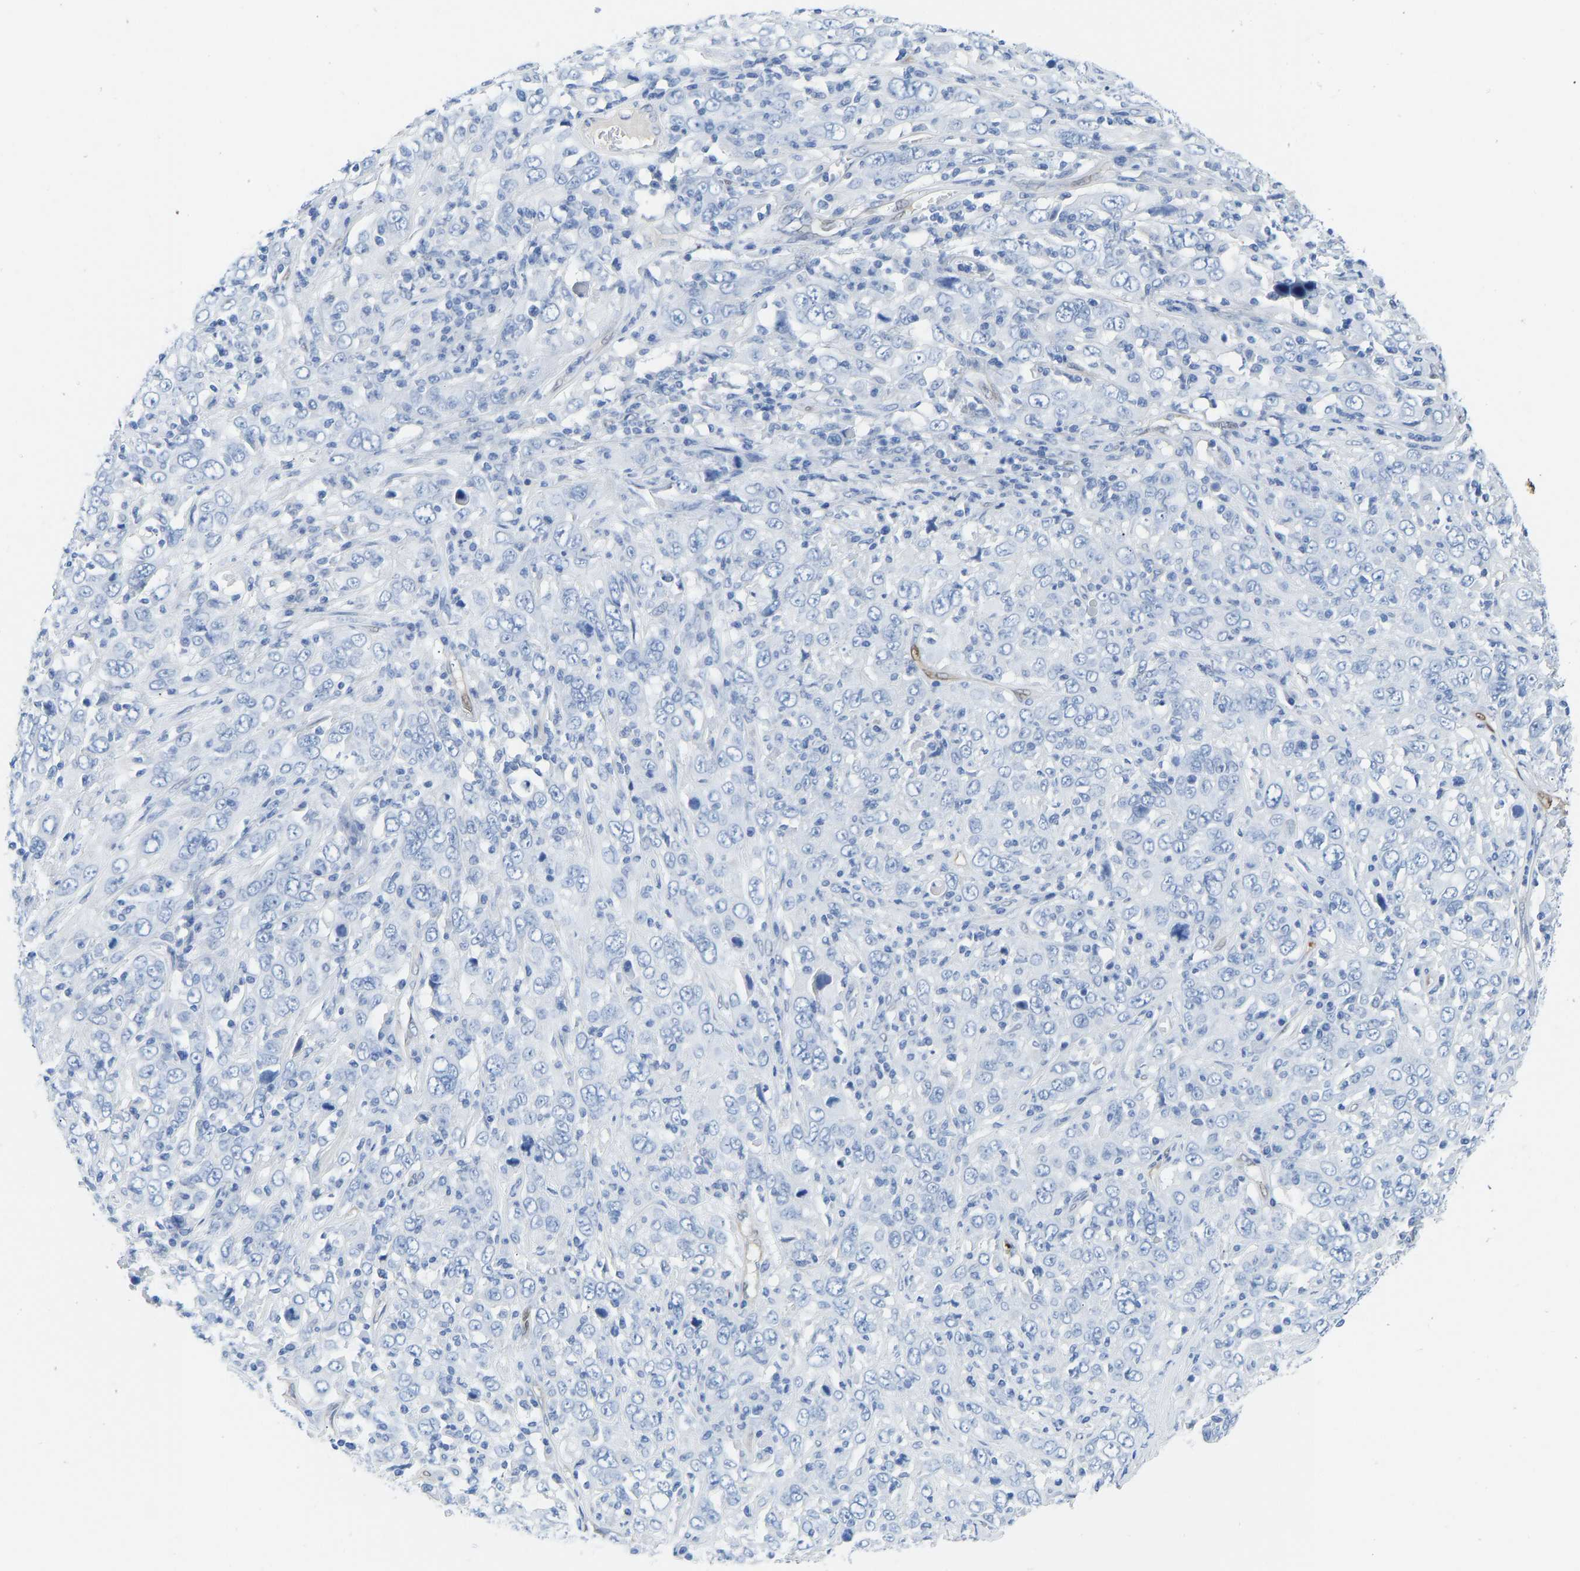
{"staining": {"intensity": "negative", "quantity": "none", "location": "none"}, "tissue": "cervical cancer", "cell_type": "Tumor cells", "image_type": "cancer", "snomed": [{"axis": "morphology", "description": "Squamous cell carcinoma, NOS"}, {"axis": "topography", "description": "Cervix"}], "caption": "Protein analysis of cervical cancer (squamous cell carcinoma) reveals no significant expression in tumor cells.", "gene": "NKAIN3", "patient": {"sex": "female", "age": 46}}